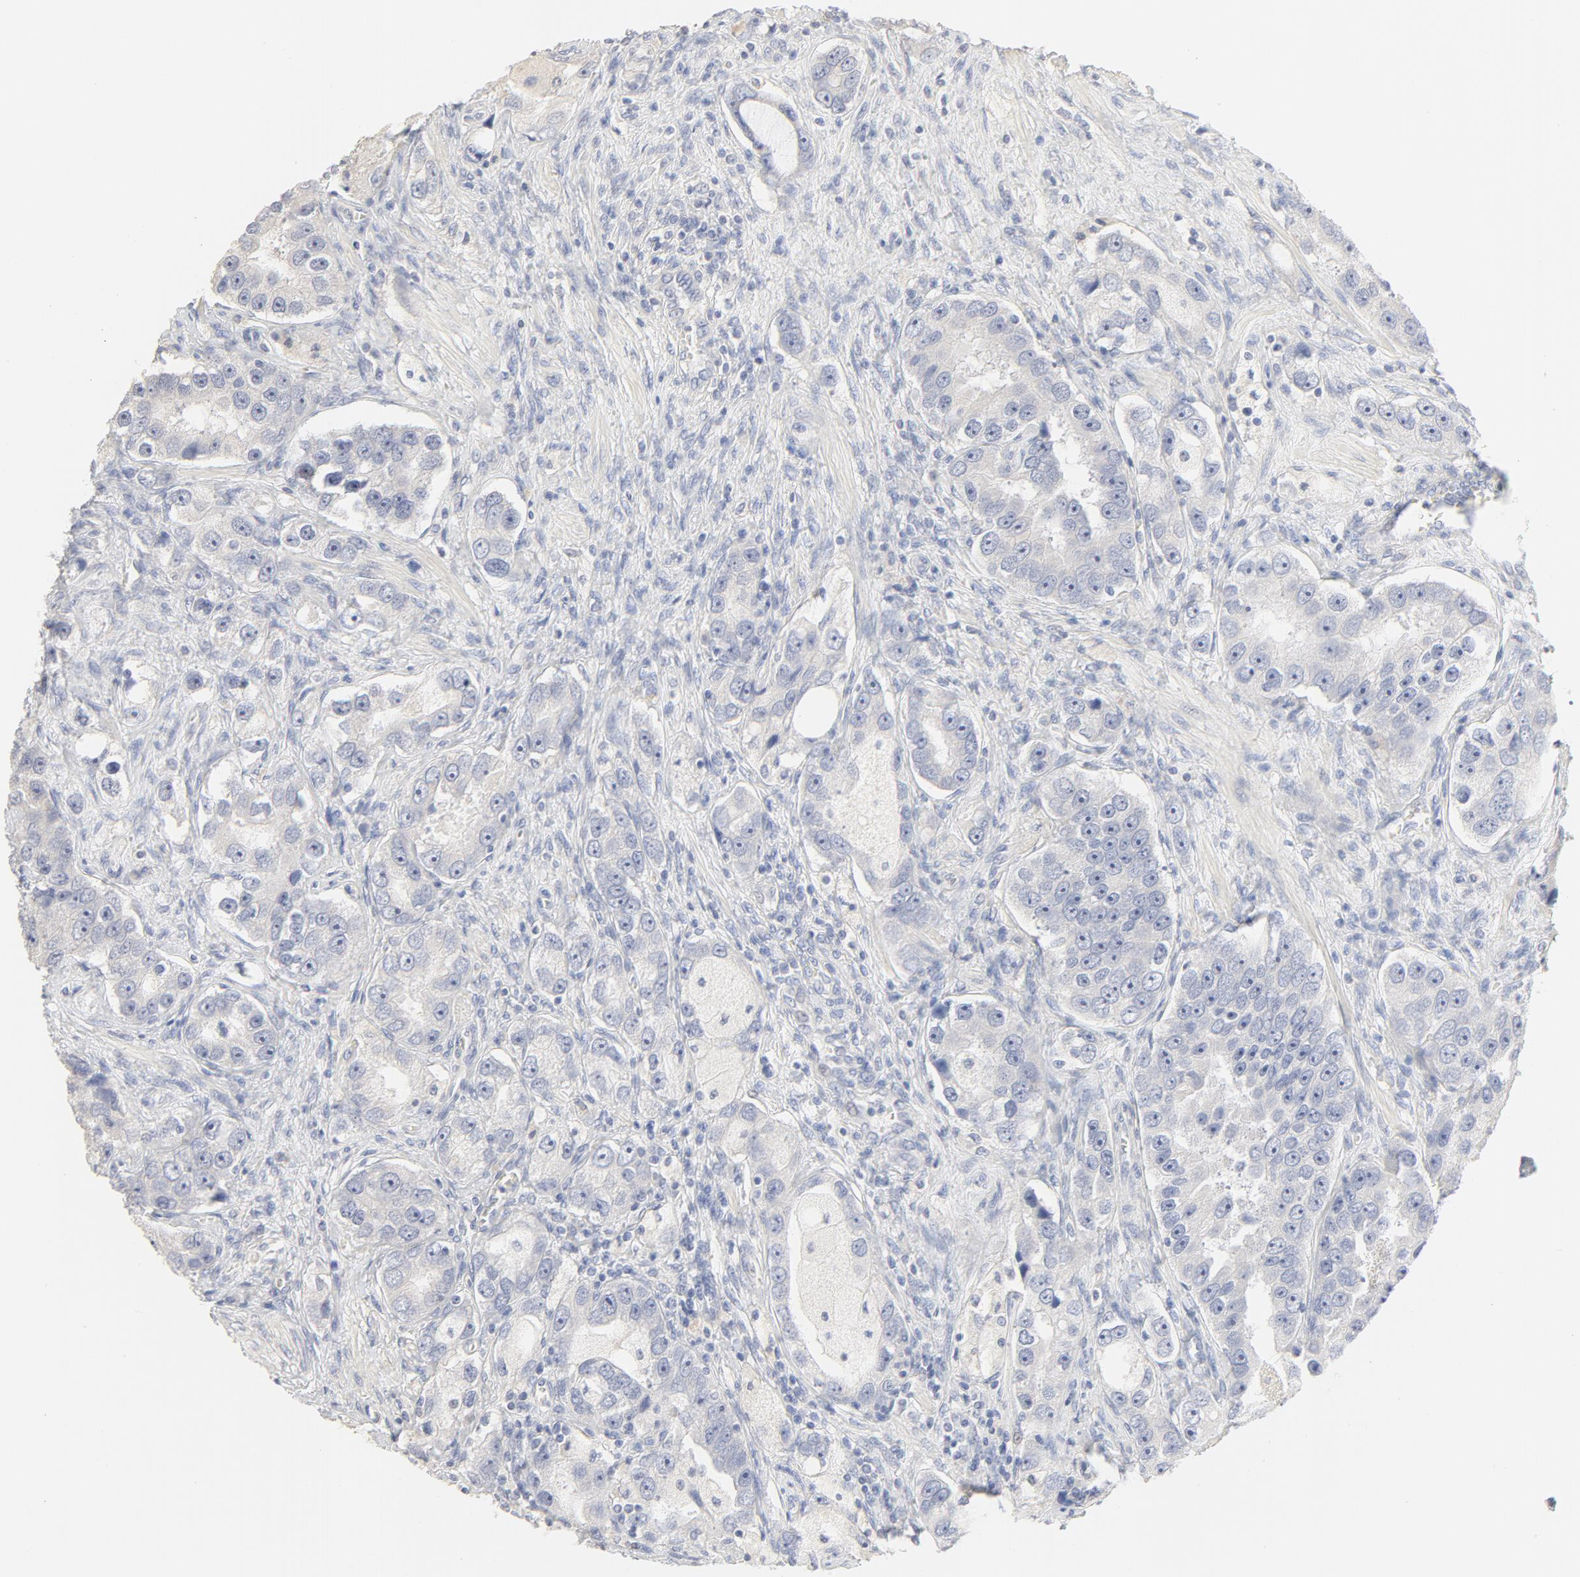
{"staining": {"intensity": "negative", "quantity": "none", "location": "none"}, "tissue": "prostate cancer", "cell_type": "Tumor cells", "image_type": "cancer", "snomed": [{"axis": "morphology", "description": "Adenocarcinoma, High grade"}, {"axis": "topography", "description": "Prostate"}], "caption": "A high-resolution histopathology image shows immunohistochemistry (IHC) staining of prostate cancer, which shows no significant positivity in tumor cells.", "gene": "FCGBP", "patient": {"sex": "male", "age": 63}}